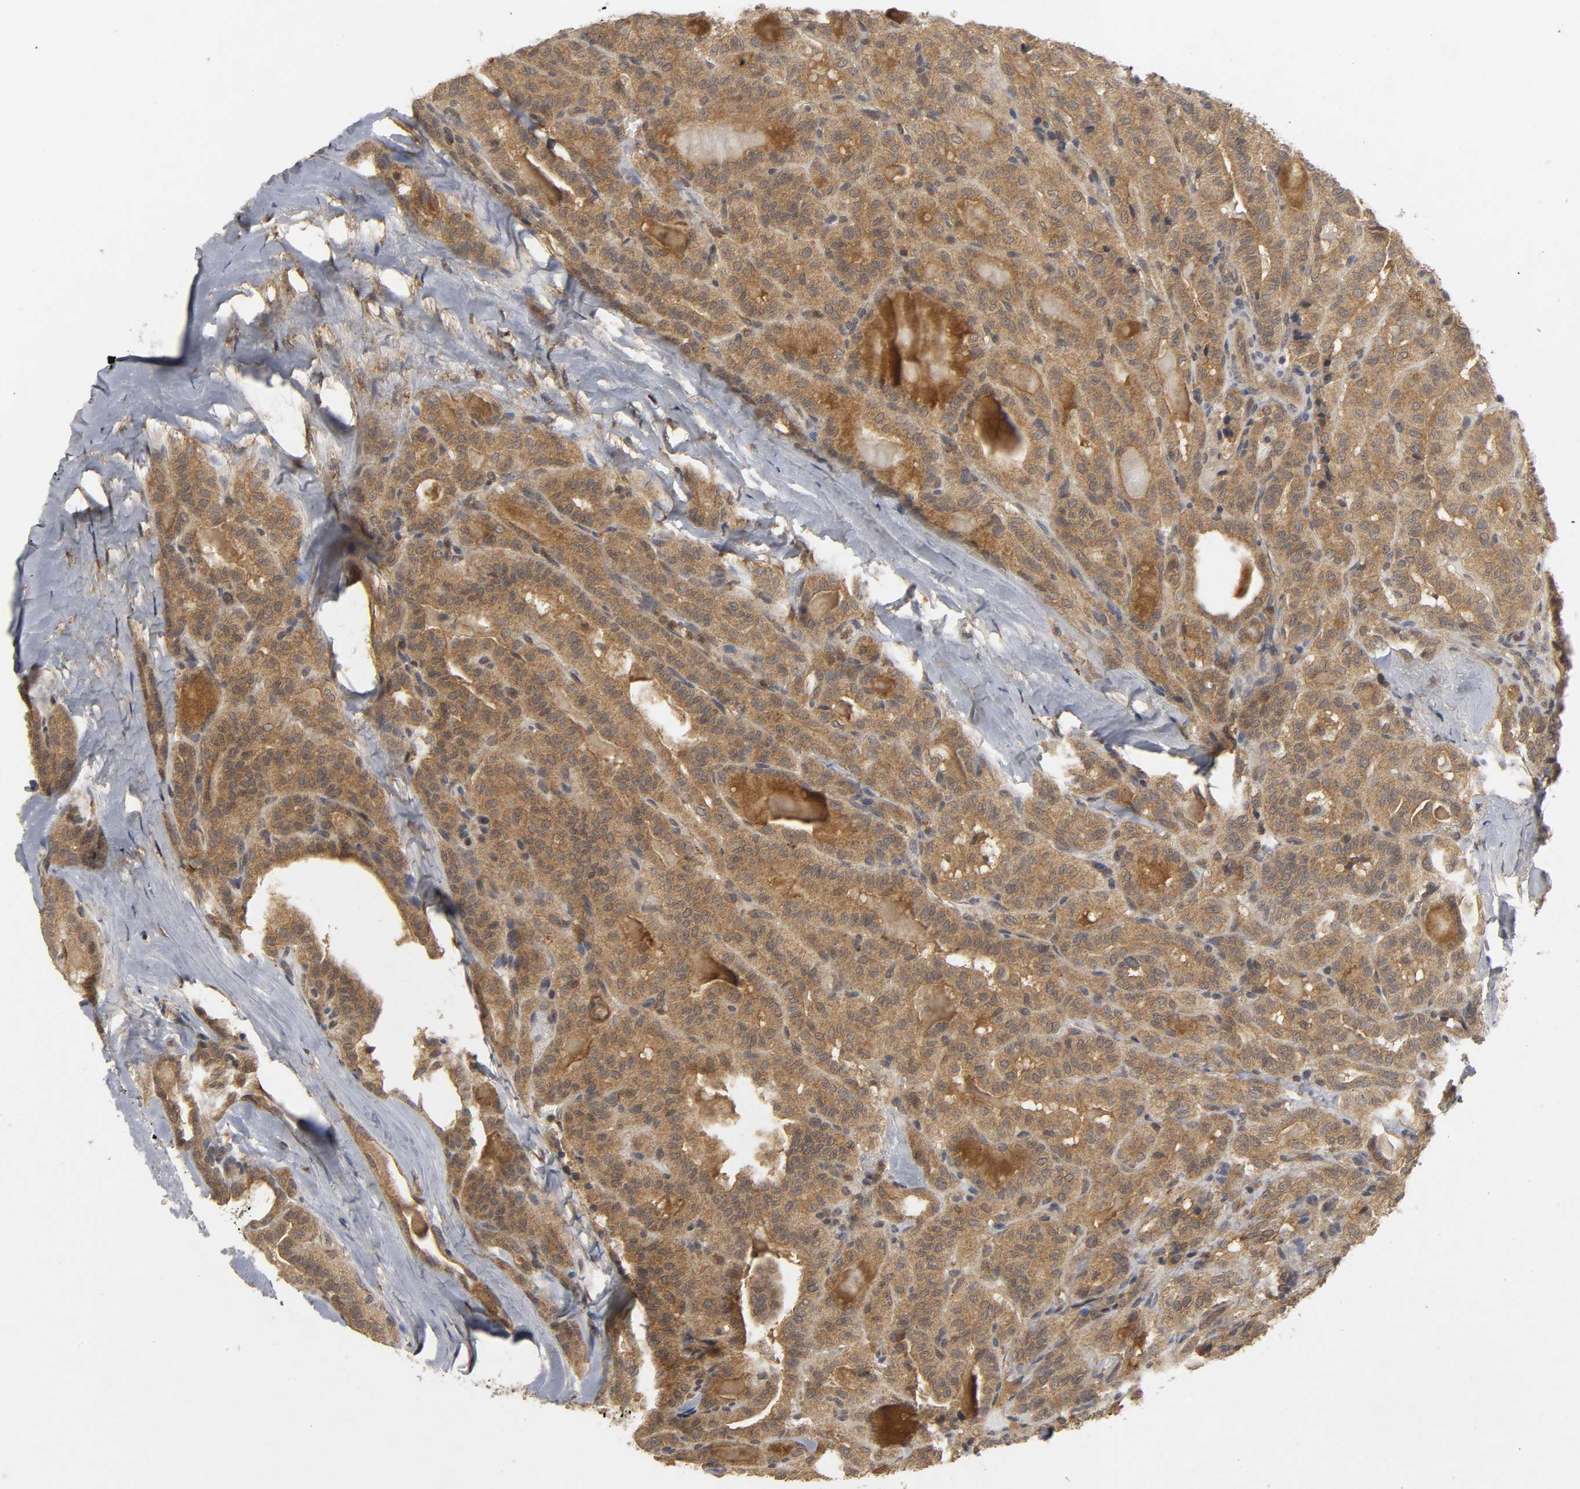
{"staining": {"intensity": "moderate", "quantity": ">75%", "location": "cytoplasmic/membranous"}, "tissue": "thyroid cancer", "cell_type": "Tumor cells", "image_type": "cancer", "snomed": [{"axis": "morphology", "description": "Papillary adenocarcinoma, NOS"}, {"axis": "topography", "description": "Thyroid gland"}], "caption": "Thyroid papillary adenocarcinoma stained for a protein displays moderate cytoplasmic/membranous positivity in tumor cells.", "gene": "TRAF6", "patient": {"sex": "male", "age": 77}}